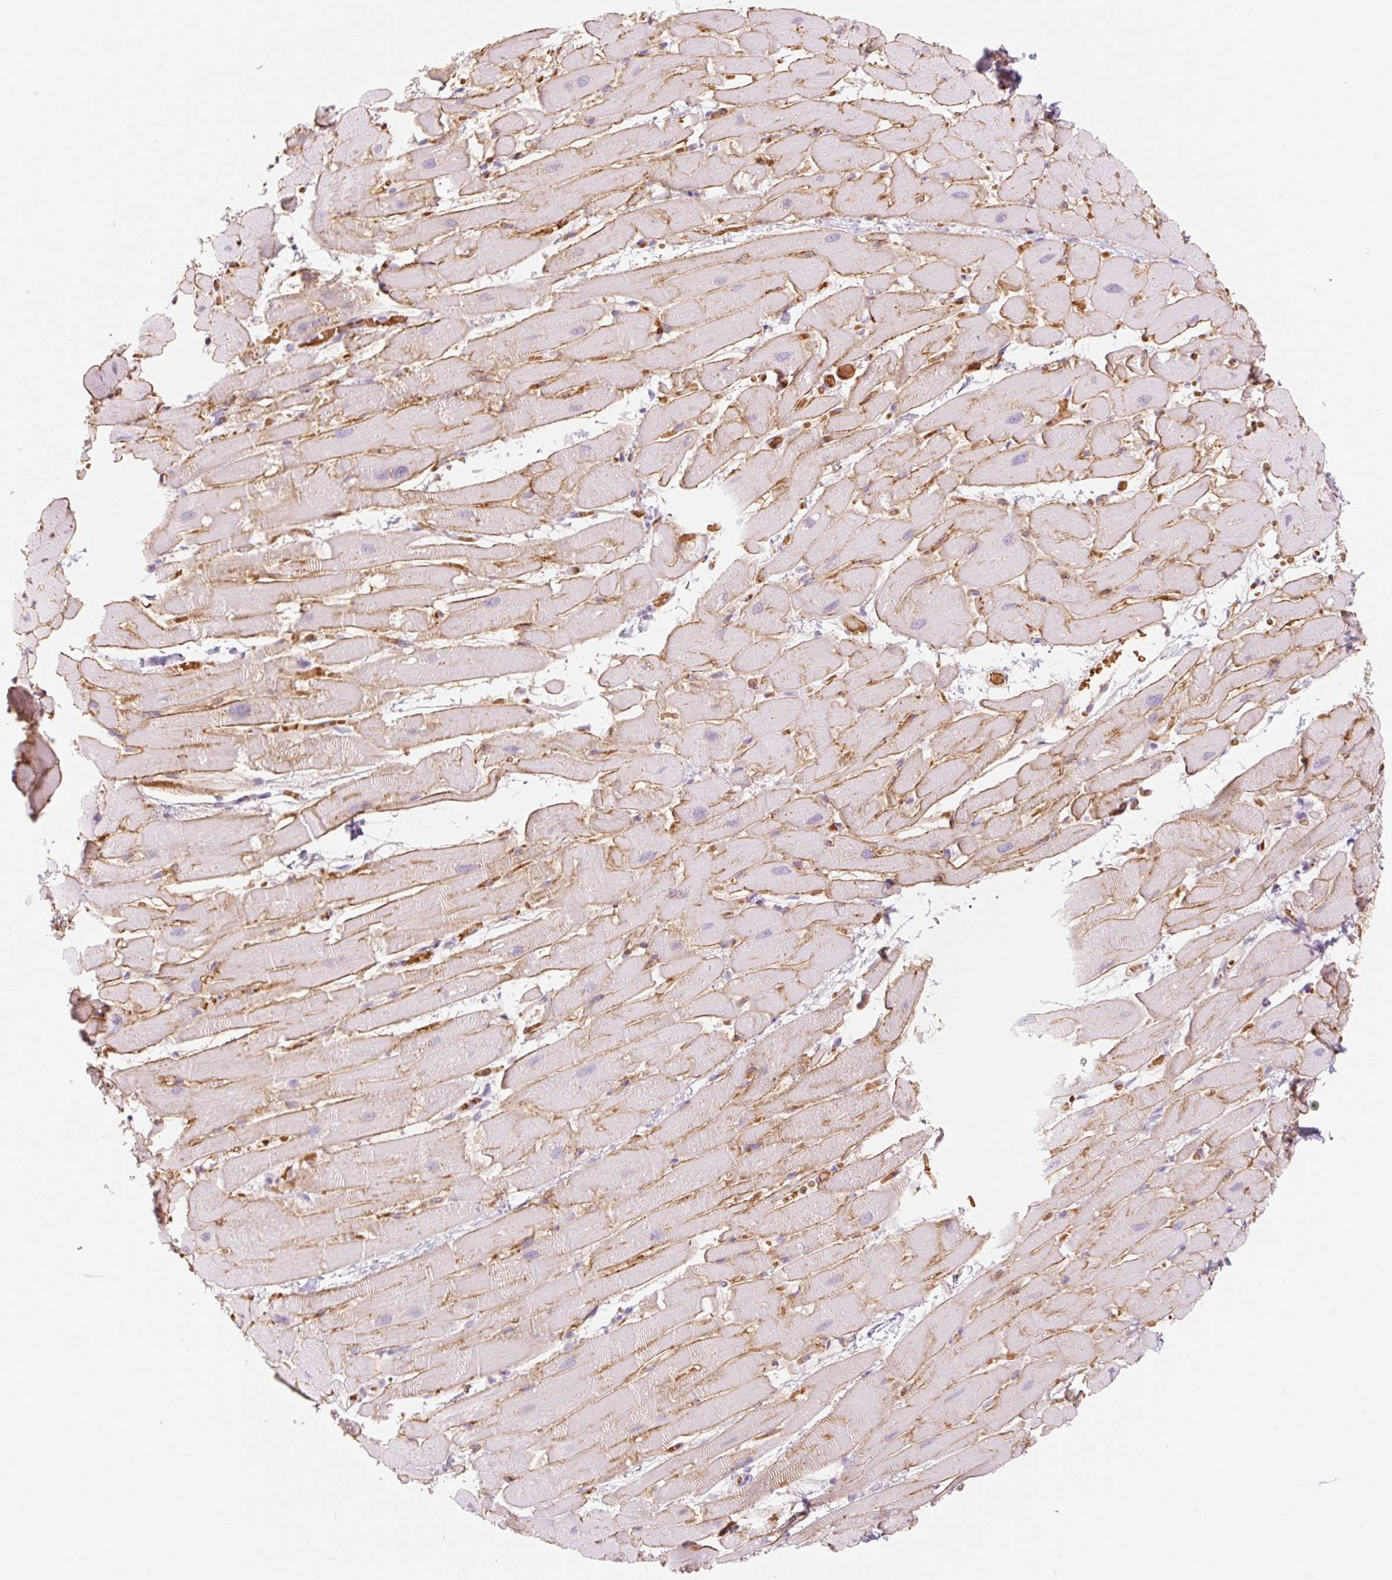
{"staining": {"intensity": "moderate", "quantity": "25%-75%", "location": "cytoplasmic/membranous"}, "tissue": "heart muscle", "cell_type": "Cardiomyocytes", "image_type": "normal", "snomed": [{"axis": "morphology", "description": "Normal tissue, NOS"}, {"axis": "topography", "description": "Heart"}], "caption": "IHC micrograph of unremarkable heart muscle stained for a protein (brown), which demonstrates medium levels of moderate cytoplasmic/membranous positivity in about 25%-75% of cardiomyocytes.", "gene": "TAF1L", "patient": {"sex": "male", "age": 37}}